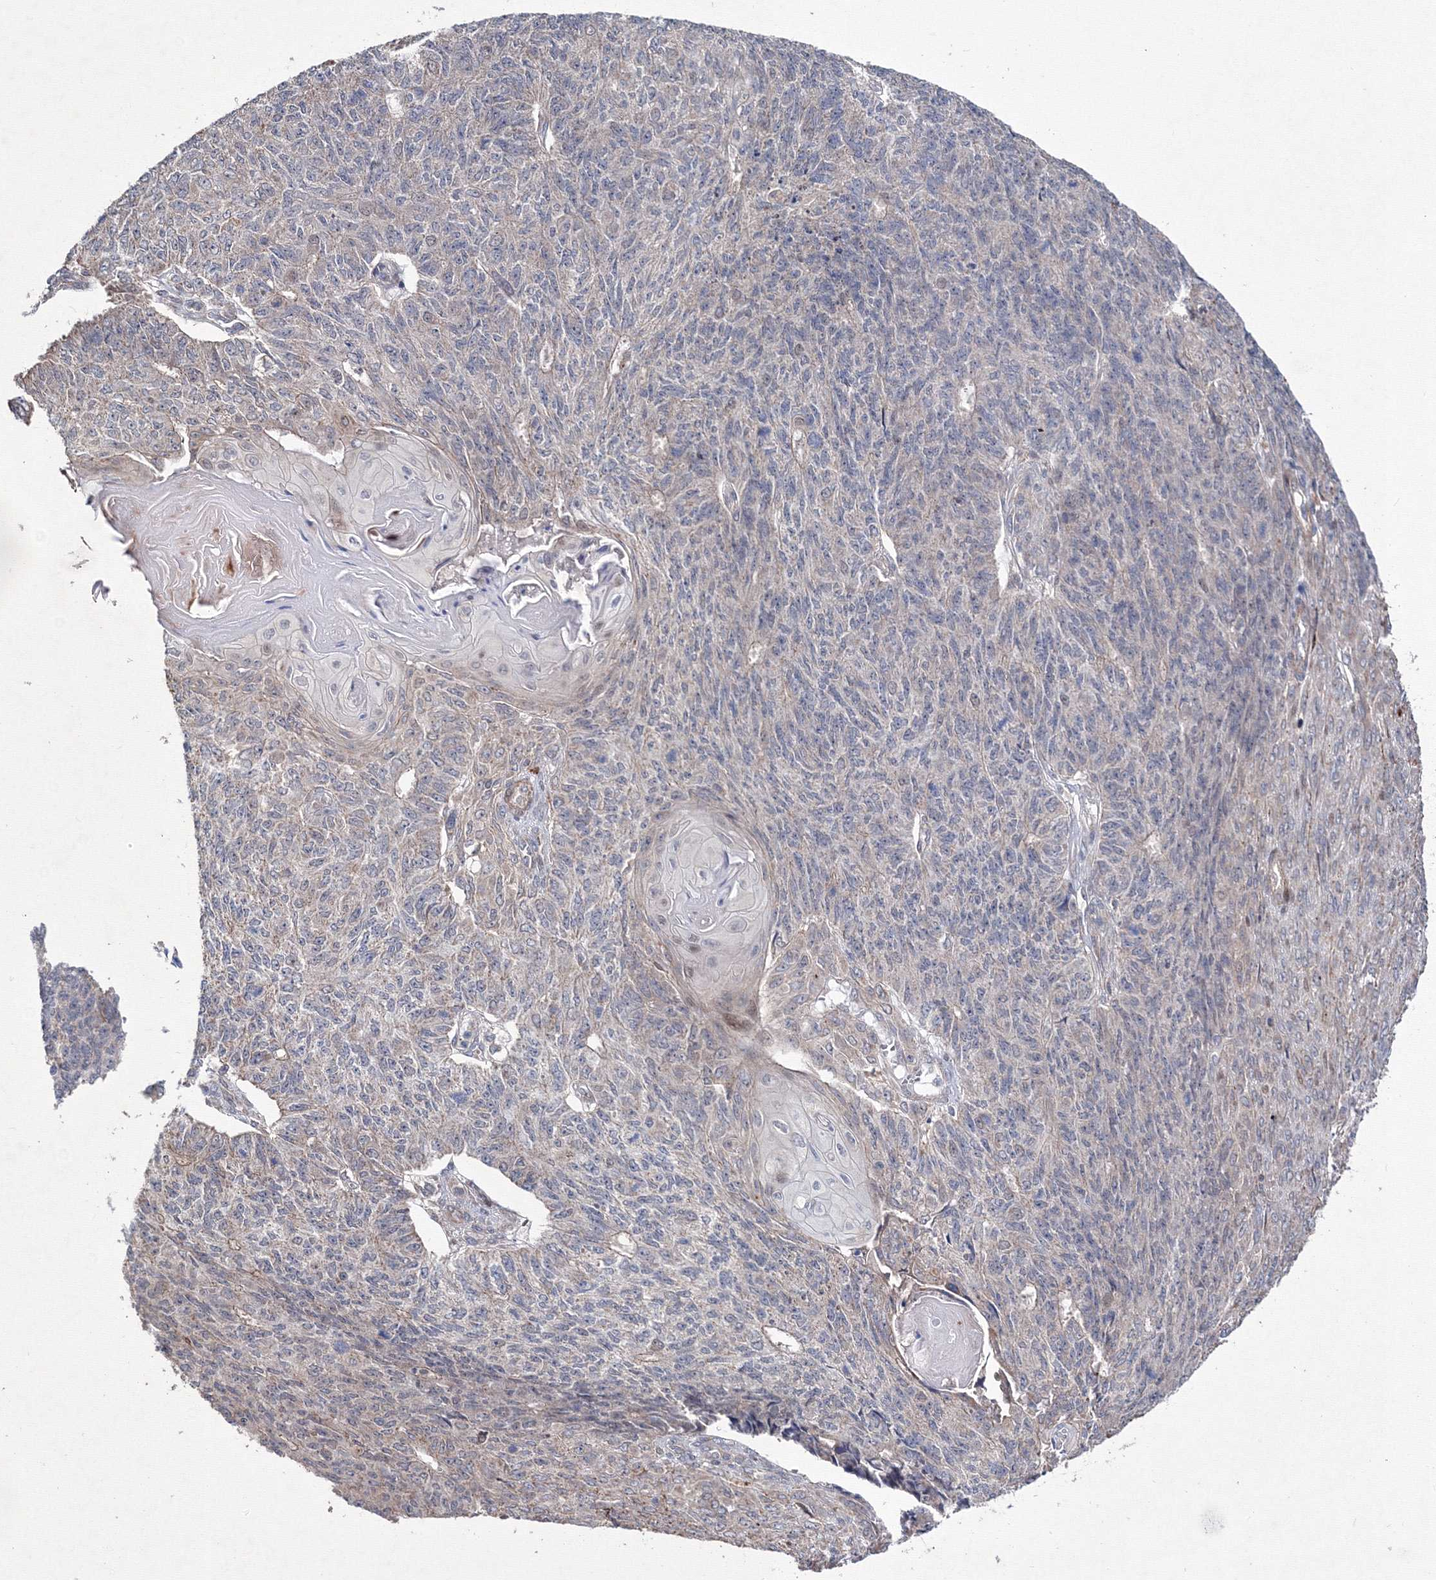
{"staining": {"intensity": "negative", "quantity": "none", "location": "none"}, "tissue": "endometrial cancer", "cell_type": "Tumor cells", "image_type": "cancer", "snomed": [{"axis": "morphology", "description": "Adenocarcinoma, NOS"}, {"axis": "topography", "description": "Endometrium"}], "caption": "High magnification brightfield microscopy of endometrial adenocarcinoma stained with DAB (brown) and counterstained with hematoxylin (blue): tumor cells show no significant staining.", "gene": "PPP2R2B", "patient": {"sex": "female", "age": 32}}